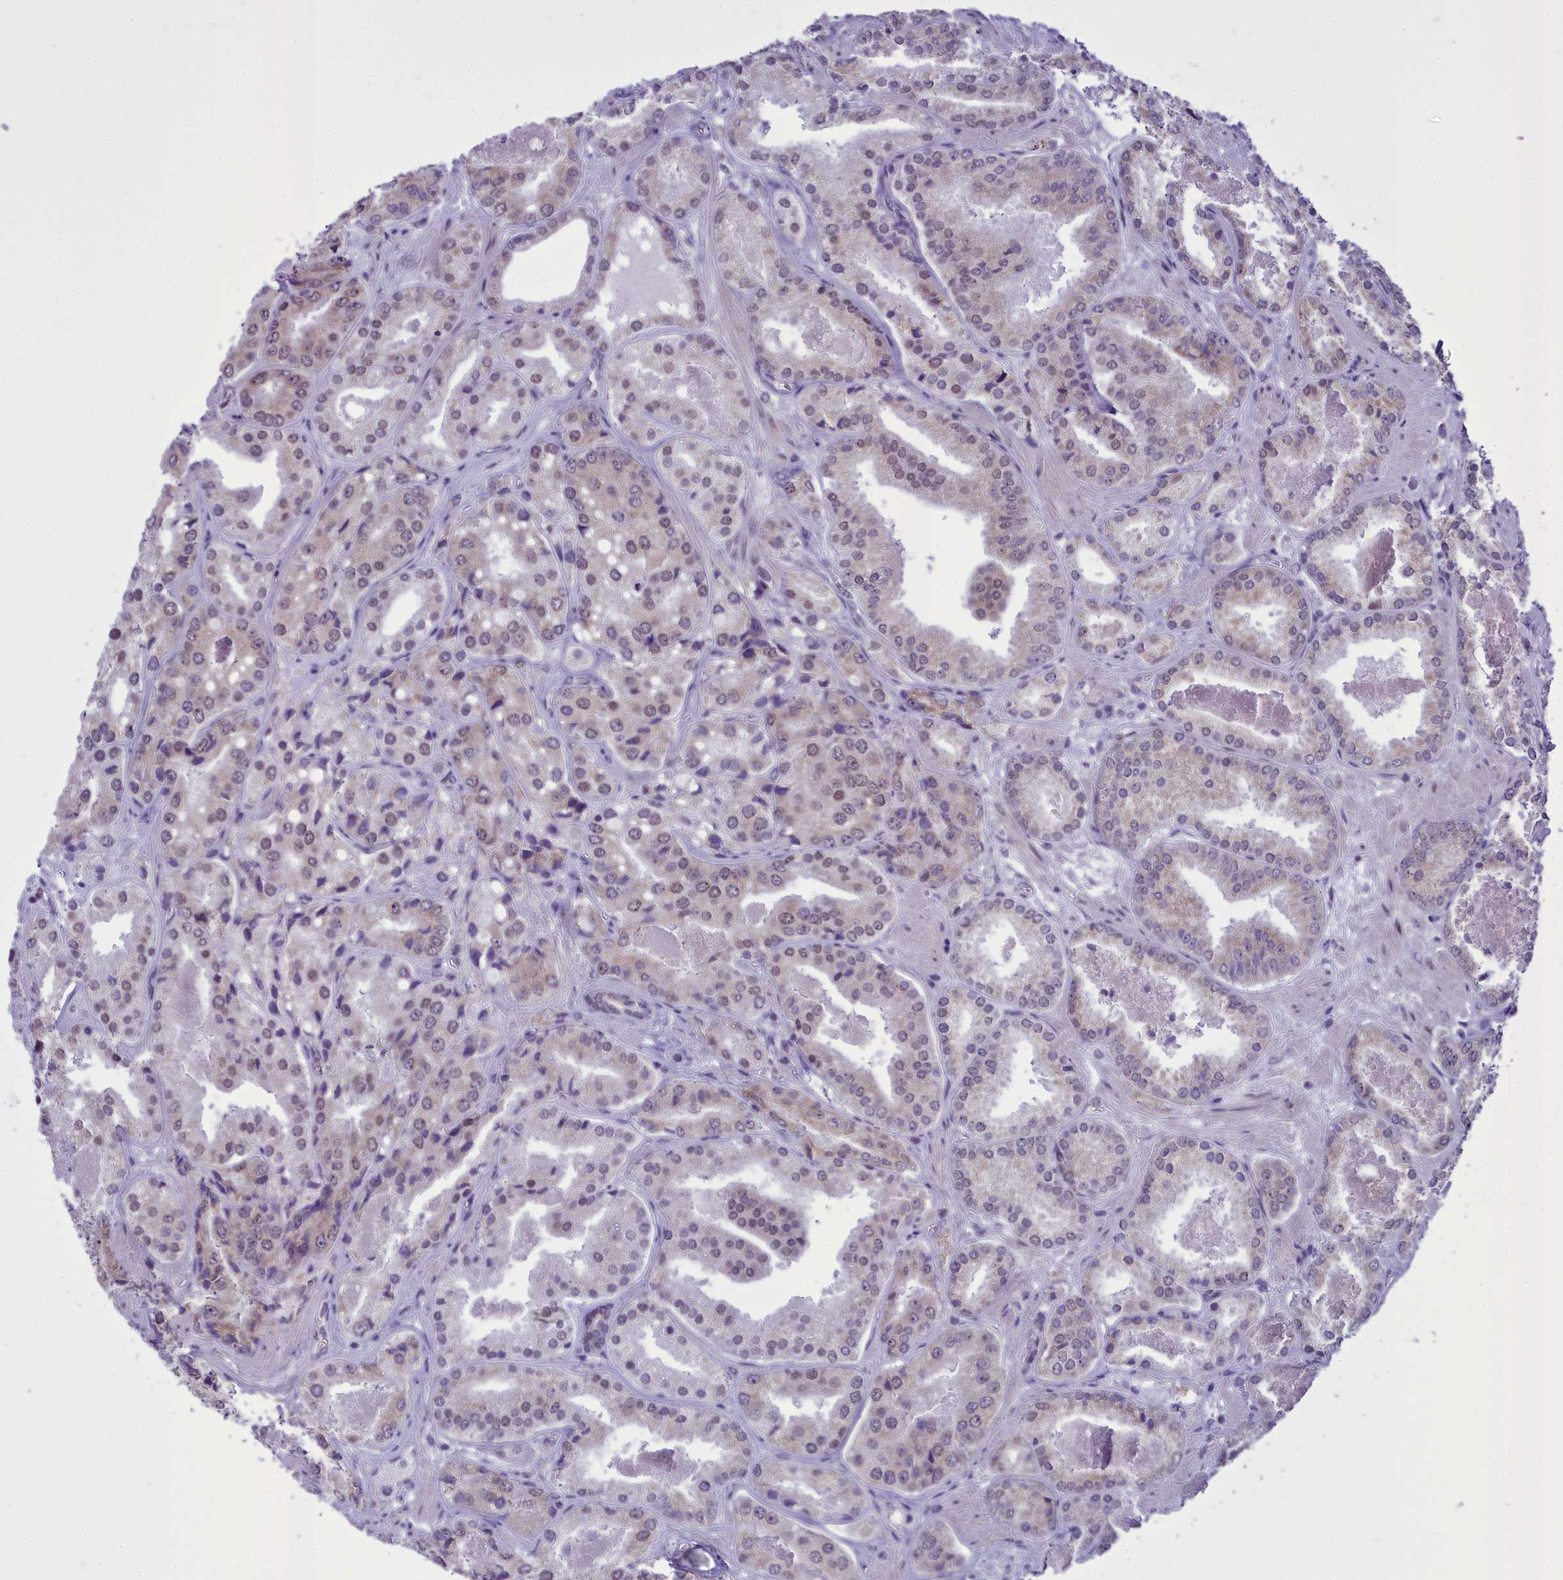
{"staining": {"intensity": "weak", "quantity": "<25%", "location": "cytoplasmic/membranous"}, "tissue": "prostate cancer", "cell_type": "Tumor cells", "image_type": "cancer", "snomed": [{"axis": "morphology", "description": "Adenocarcinoma, High grade"}, {"axis": "topography", "description": "Prostate"}], "caption": "Immunohistochemistry micrograph of neoplastic tissue: prostate cancer stained with DAB (3,3'-diaminobenzidine) exhibits no significant protein staining in tumor cells.", "gene": "B9D2", "patient": {"sex": "male", "age": 63}}